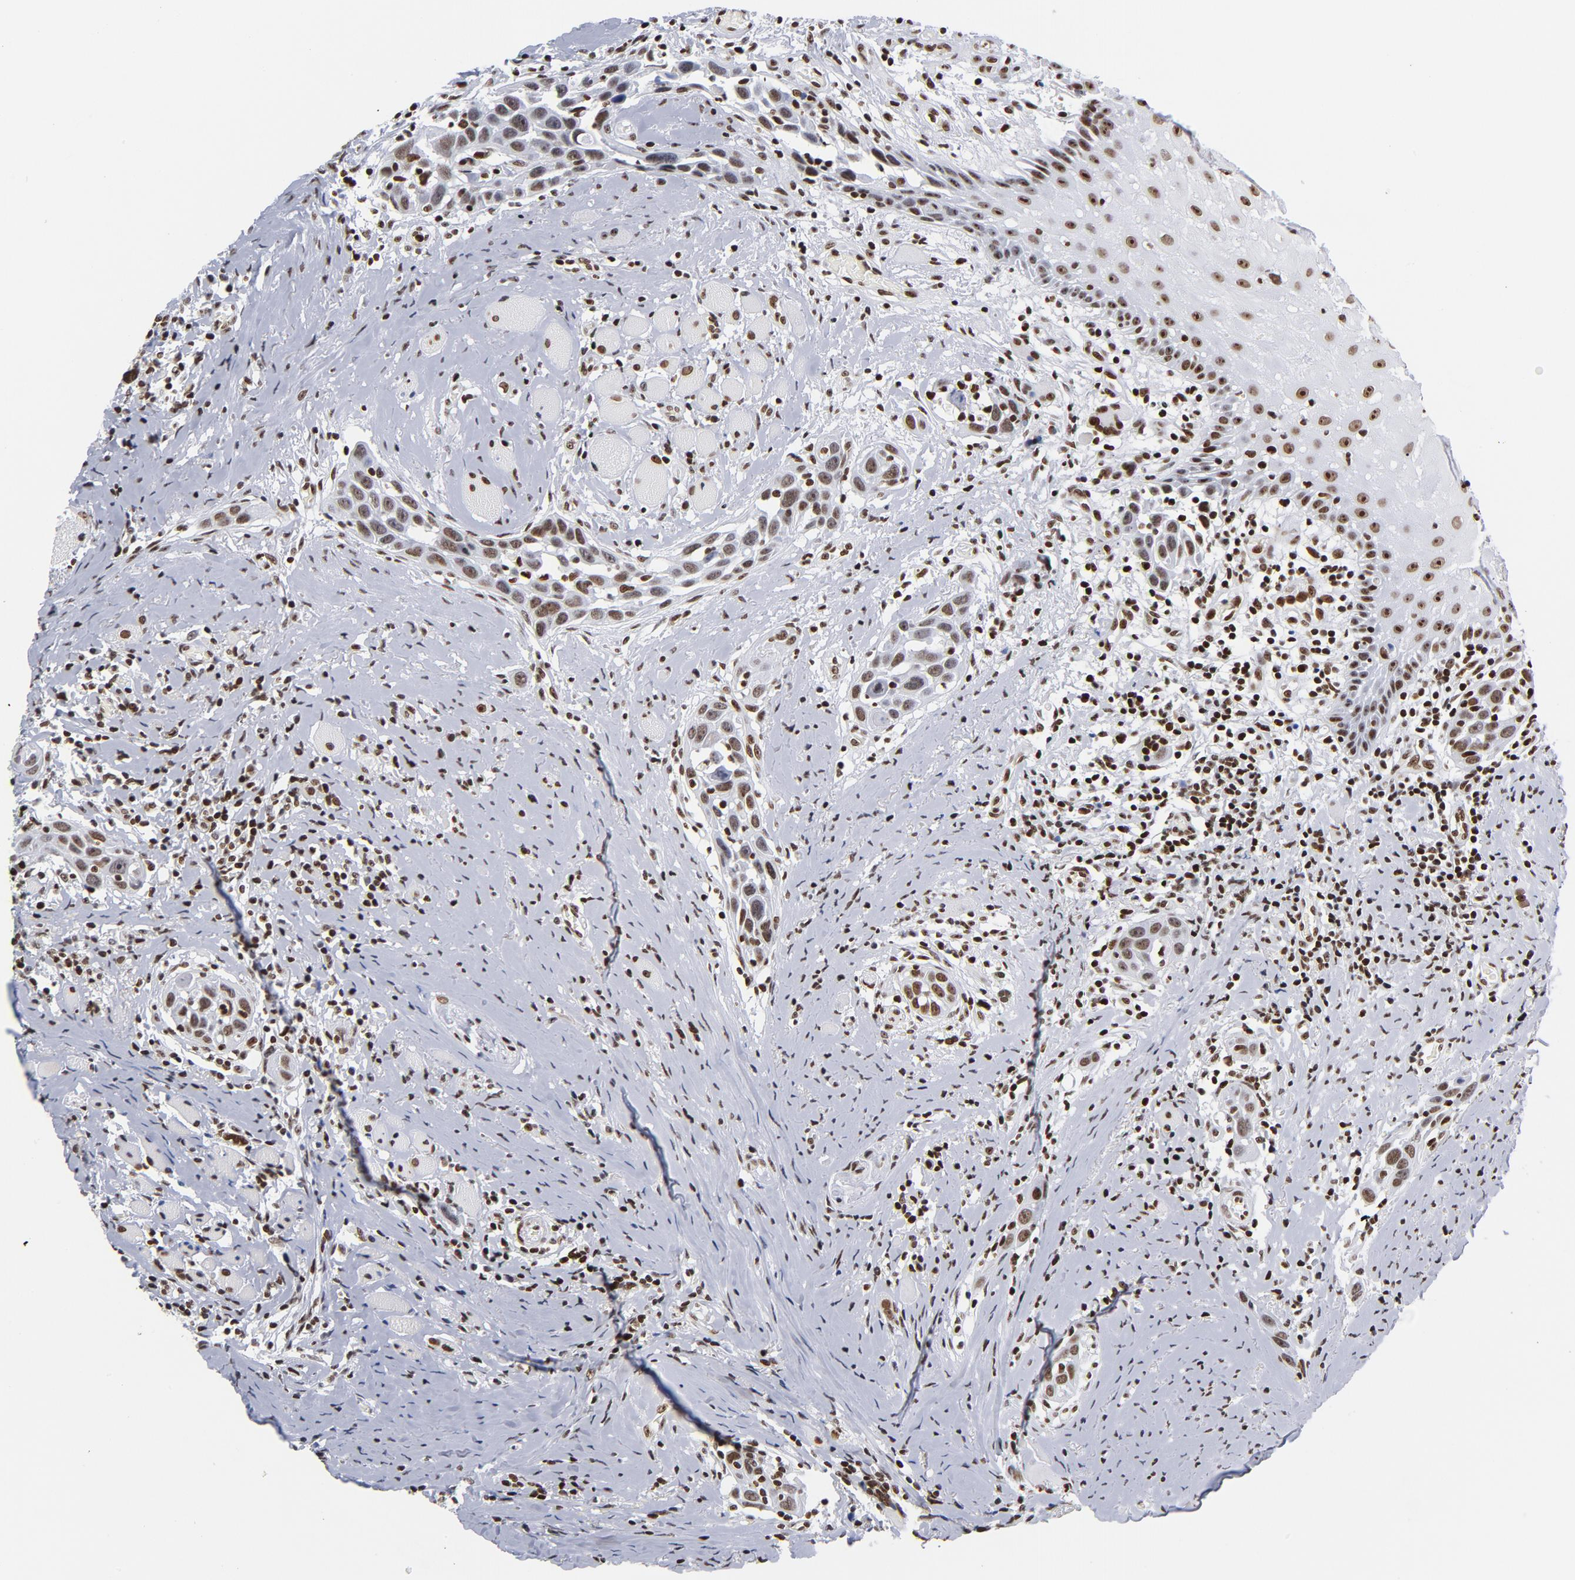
{"staining": {"intensity": "moderate", "quantity": ">75%", "location": "nuclear"}, "tissue": "head and neck cancer", "cell_type": "Tumor cells", "image_type": "cancer", "snomed": [{"axis": "morphology", "description": "Squamous cell carcinoma, NOS"}, {"axis": "topography", "description": "Oral tissue"}, {"axis": "topography", "description": "Head-Neck"}], "caption": "There is medium levels of moderate nuclear positivity in tumor cells of head and neck squamous cell carcinoma, as demonstrated by immunohistochemical staining (brown color).", "gene": "TOP2B", "patient": {"sex": "female", "age": 50}}